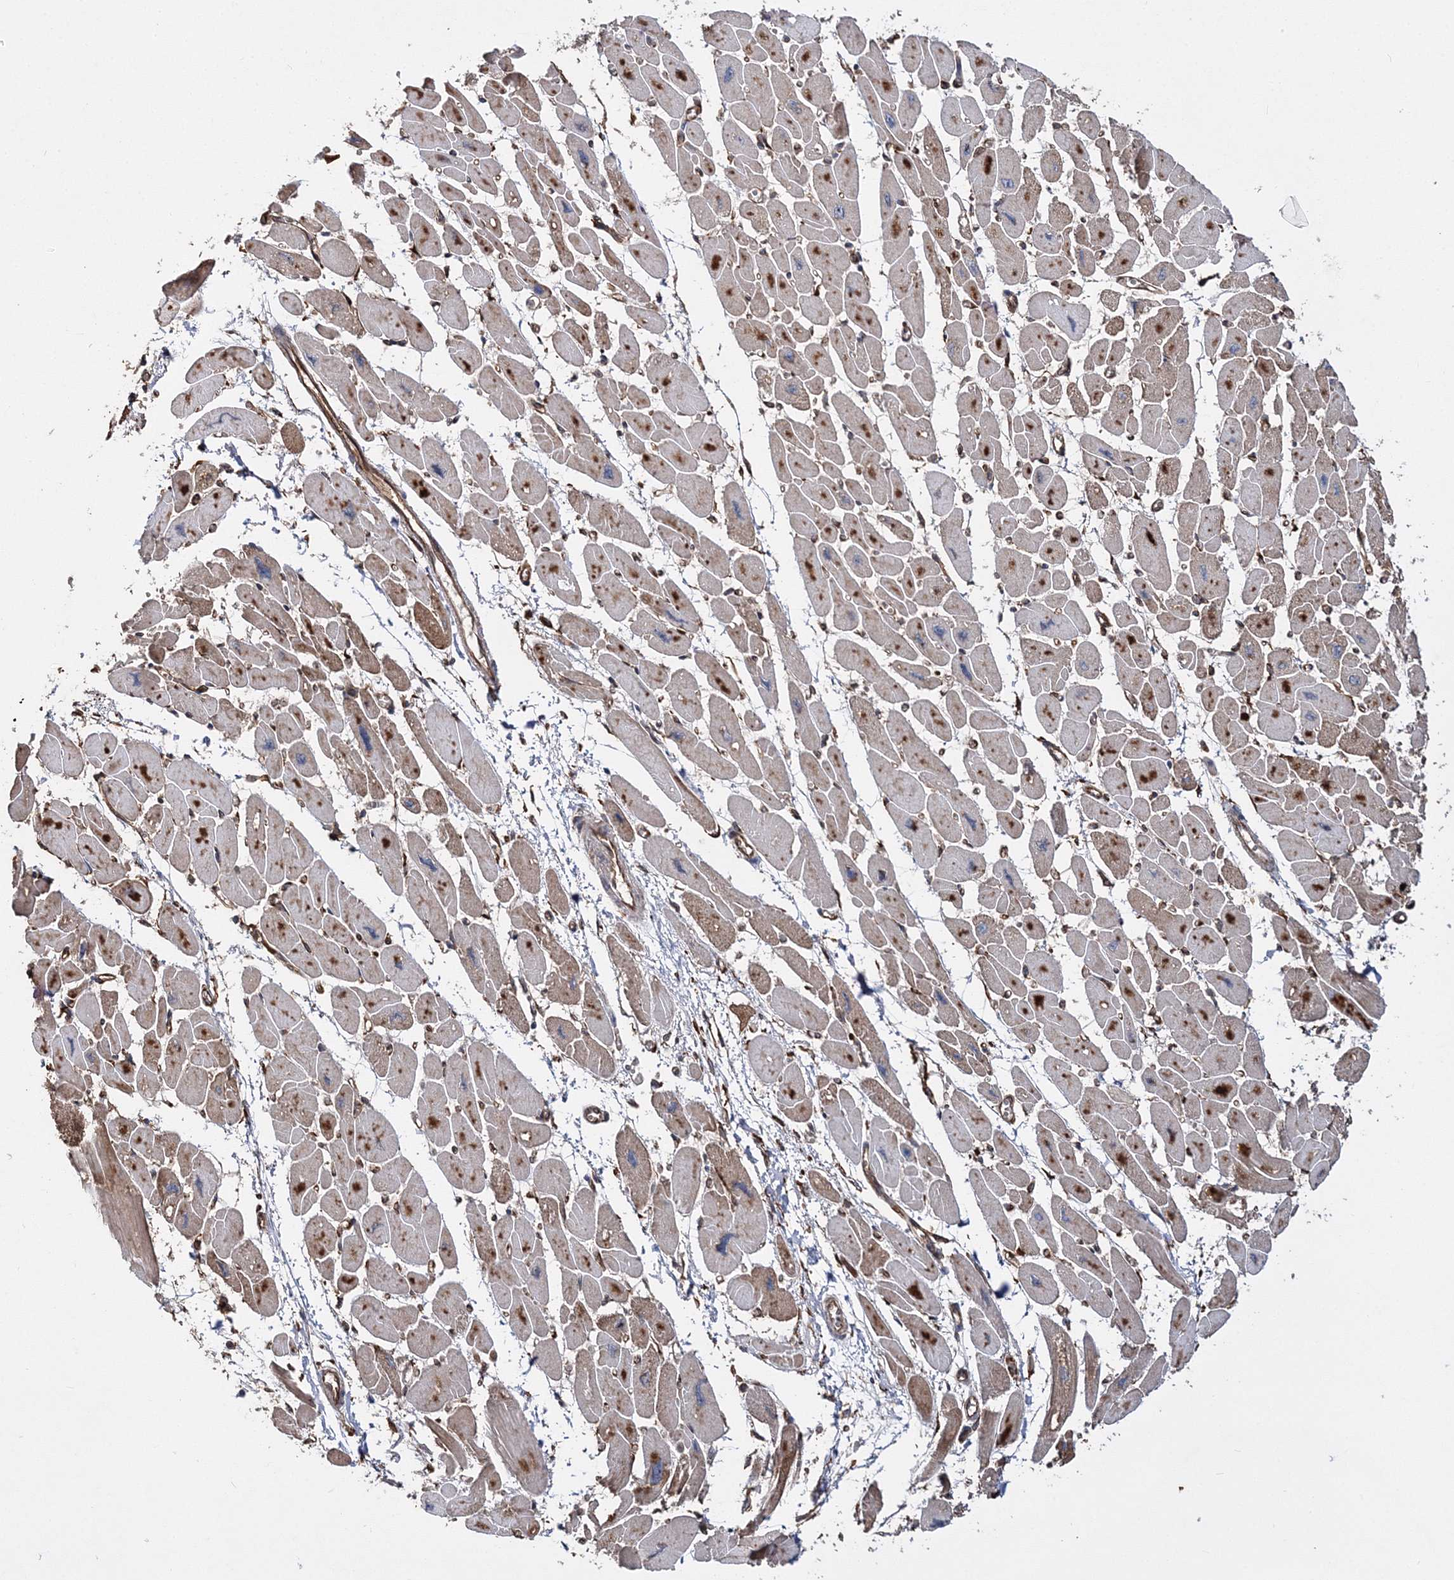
{"staining": {"intensity": "moderate", "quantity": ">75%", "location": "cytoplasmic/membranous"}, "tissue": "heart muscle", "cell_type": "Cardiomyocytes", "image_type": "normal", "snomed": [{"axis": "morphology", "description": "Normal tissue, NOS"}, {"axis": "topography", "description": "Heart"}], "caption": "Protein expression analysis of normal heart muscle reveals moderate cytoplasmic/membranous staining in about >75% of cardiomyocytes.", "gene": "SCRN3", "patient": {"sex": "female", "age": 54}}